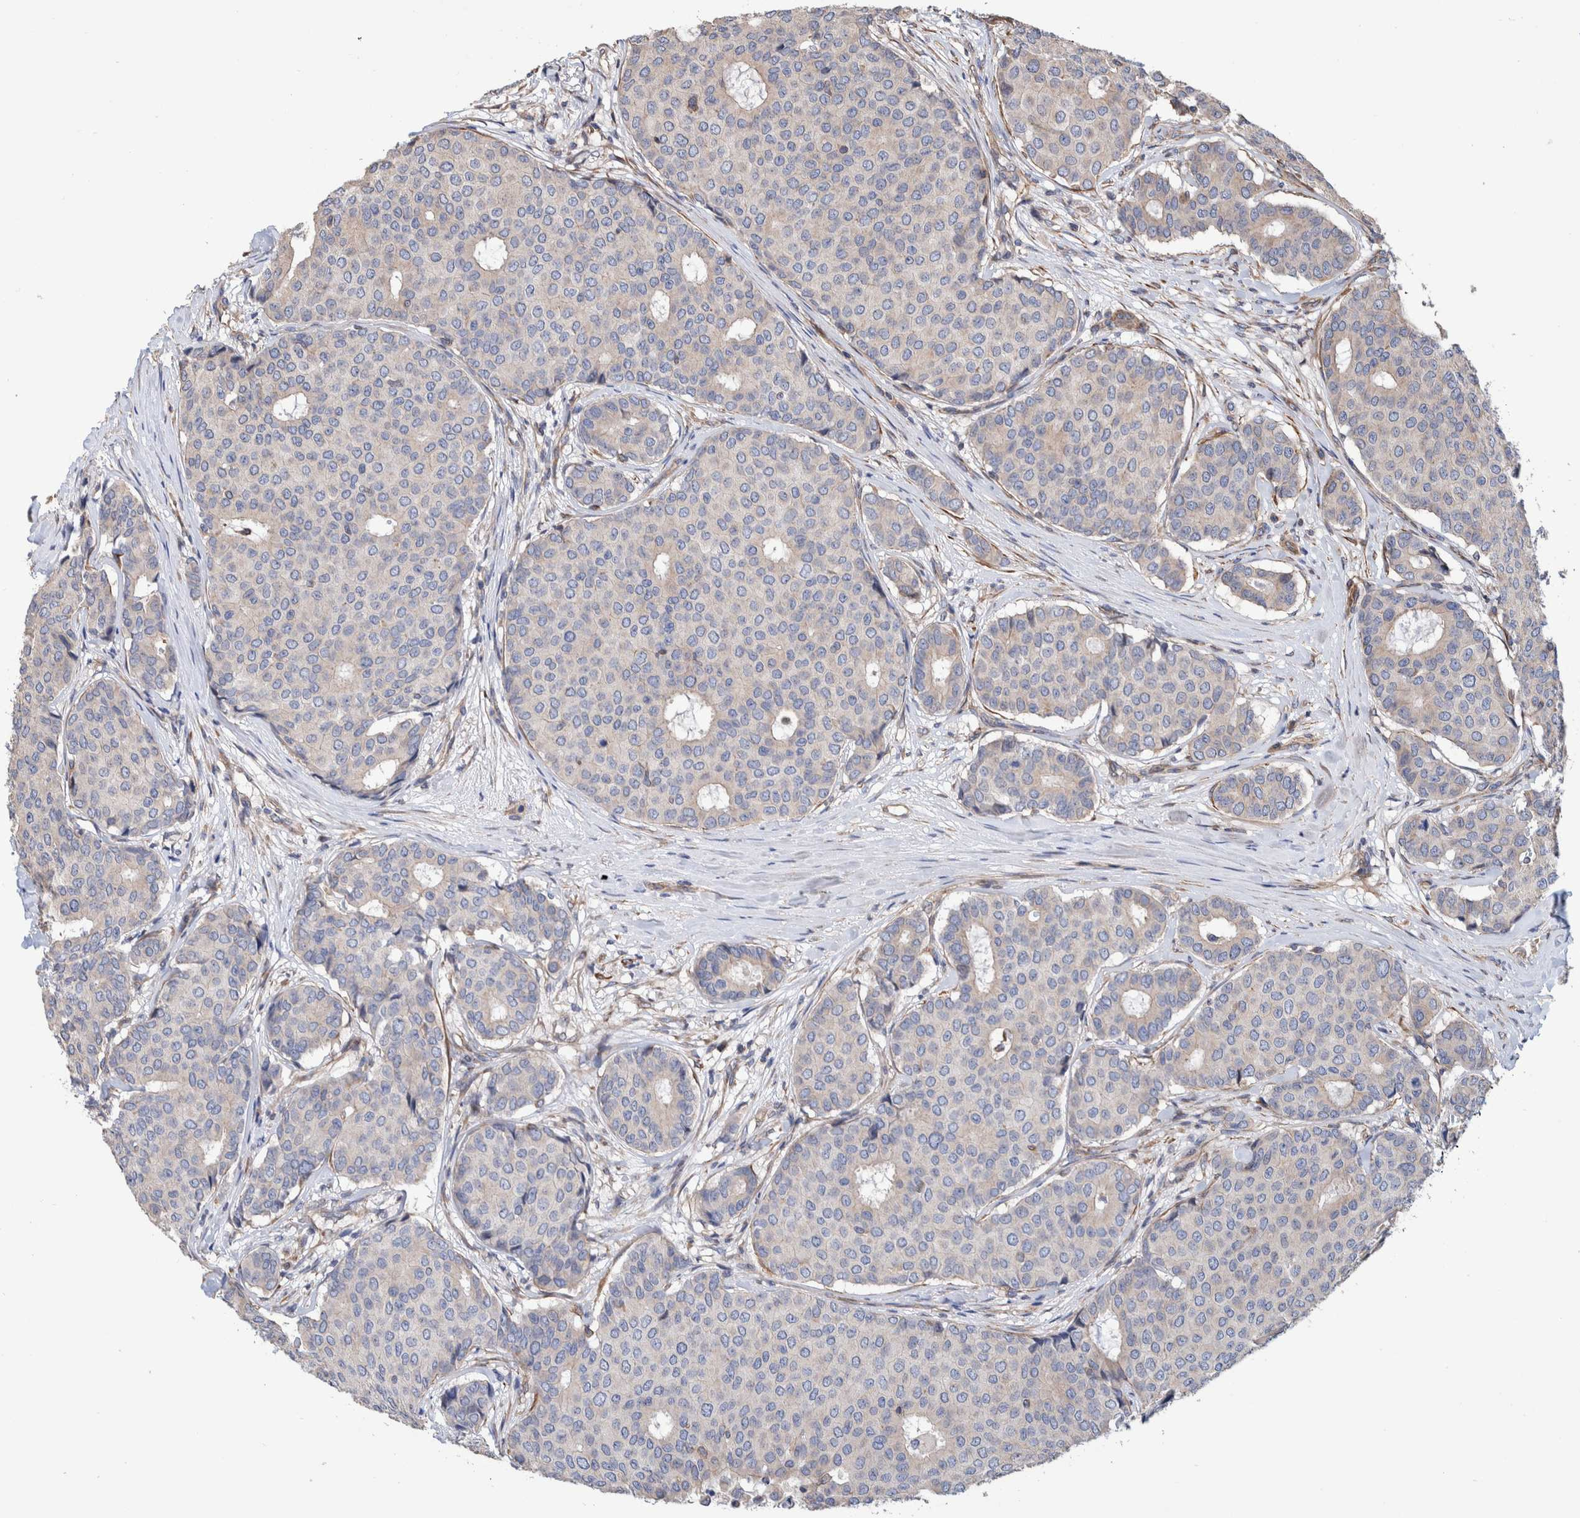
{"staining": {"intensity": "weak", "quantity": "<25%", "location": "cytoplasmic/membranous"}, "tissue": "breast cancer", "cell_type": "Tumor cells", "image_type": "cancer", "snomed": [{"axis": "morphology", "description": "Duct carcinoma"}, {"axis": "topography", "description": "Breast"}], "caption": "This is an immunohistochemistry photomicrograph of human invasive ductal carcinoma (breast). There is no expression in tumor cells.", "gene": "SLC45A4", "patient": {"sex": "female", "age": 75}}